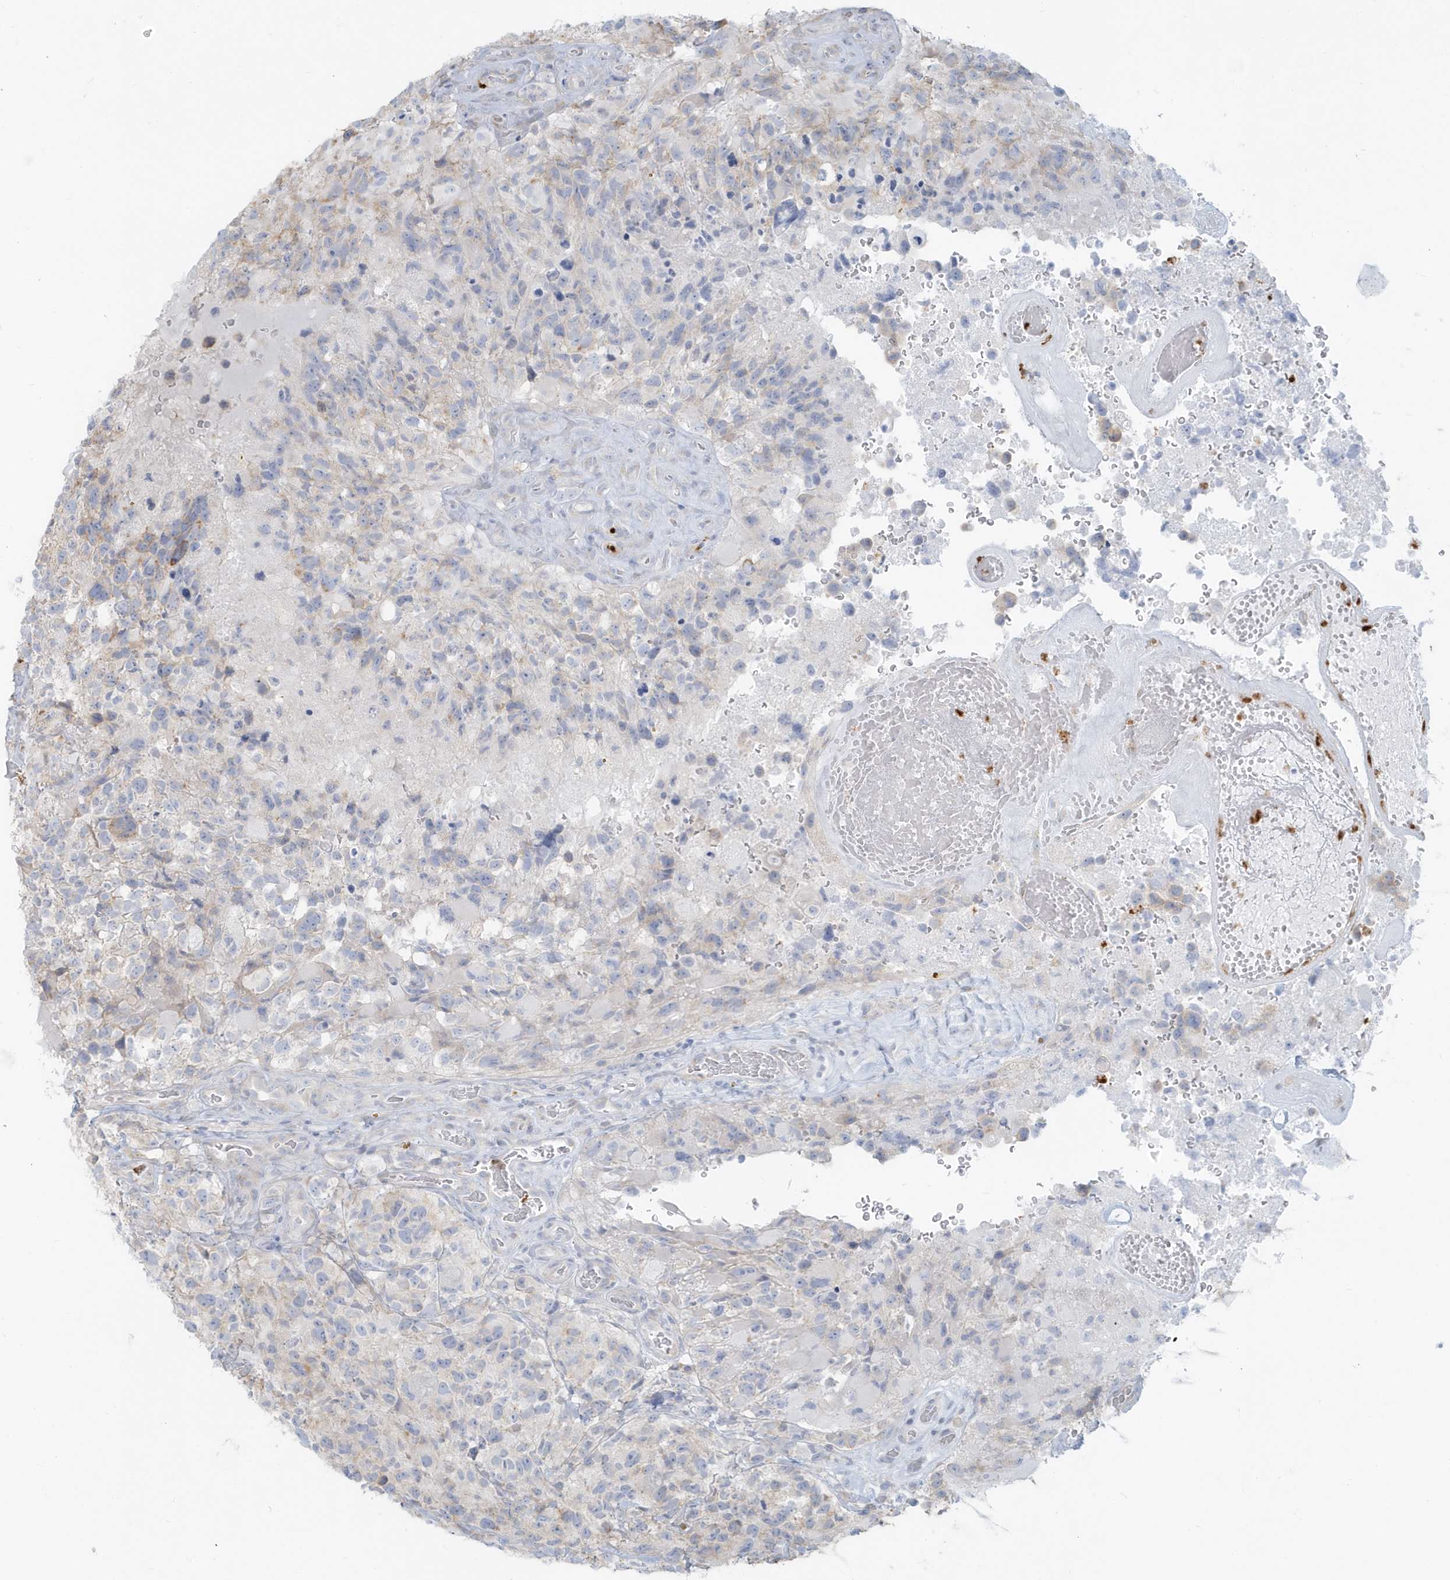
{"staining": {"intensity": "negative", "quantity": "none", "location": "none"}, "tissue": "glioma", "cell_type": "Tumor cells", "image_type": "cancer", "snomed": [{"axis": "morphology", "description": "Glioma, malignant, High grade"}, {"axis": "topography", "description": "Brain"}], "caption": "Tumor cells are negative for protein expression in human glioma.", "gene": "CCNJ", "patient": {"sex": "male", "age": 69}}